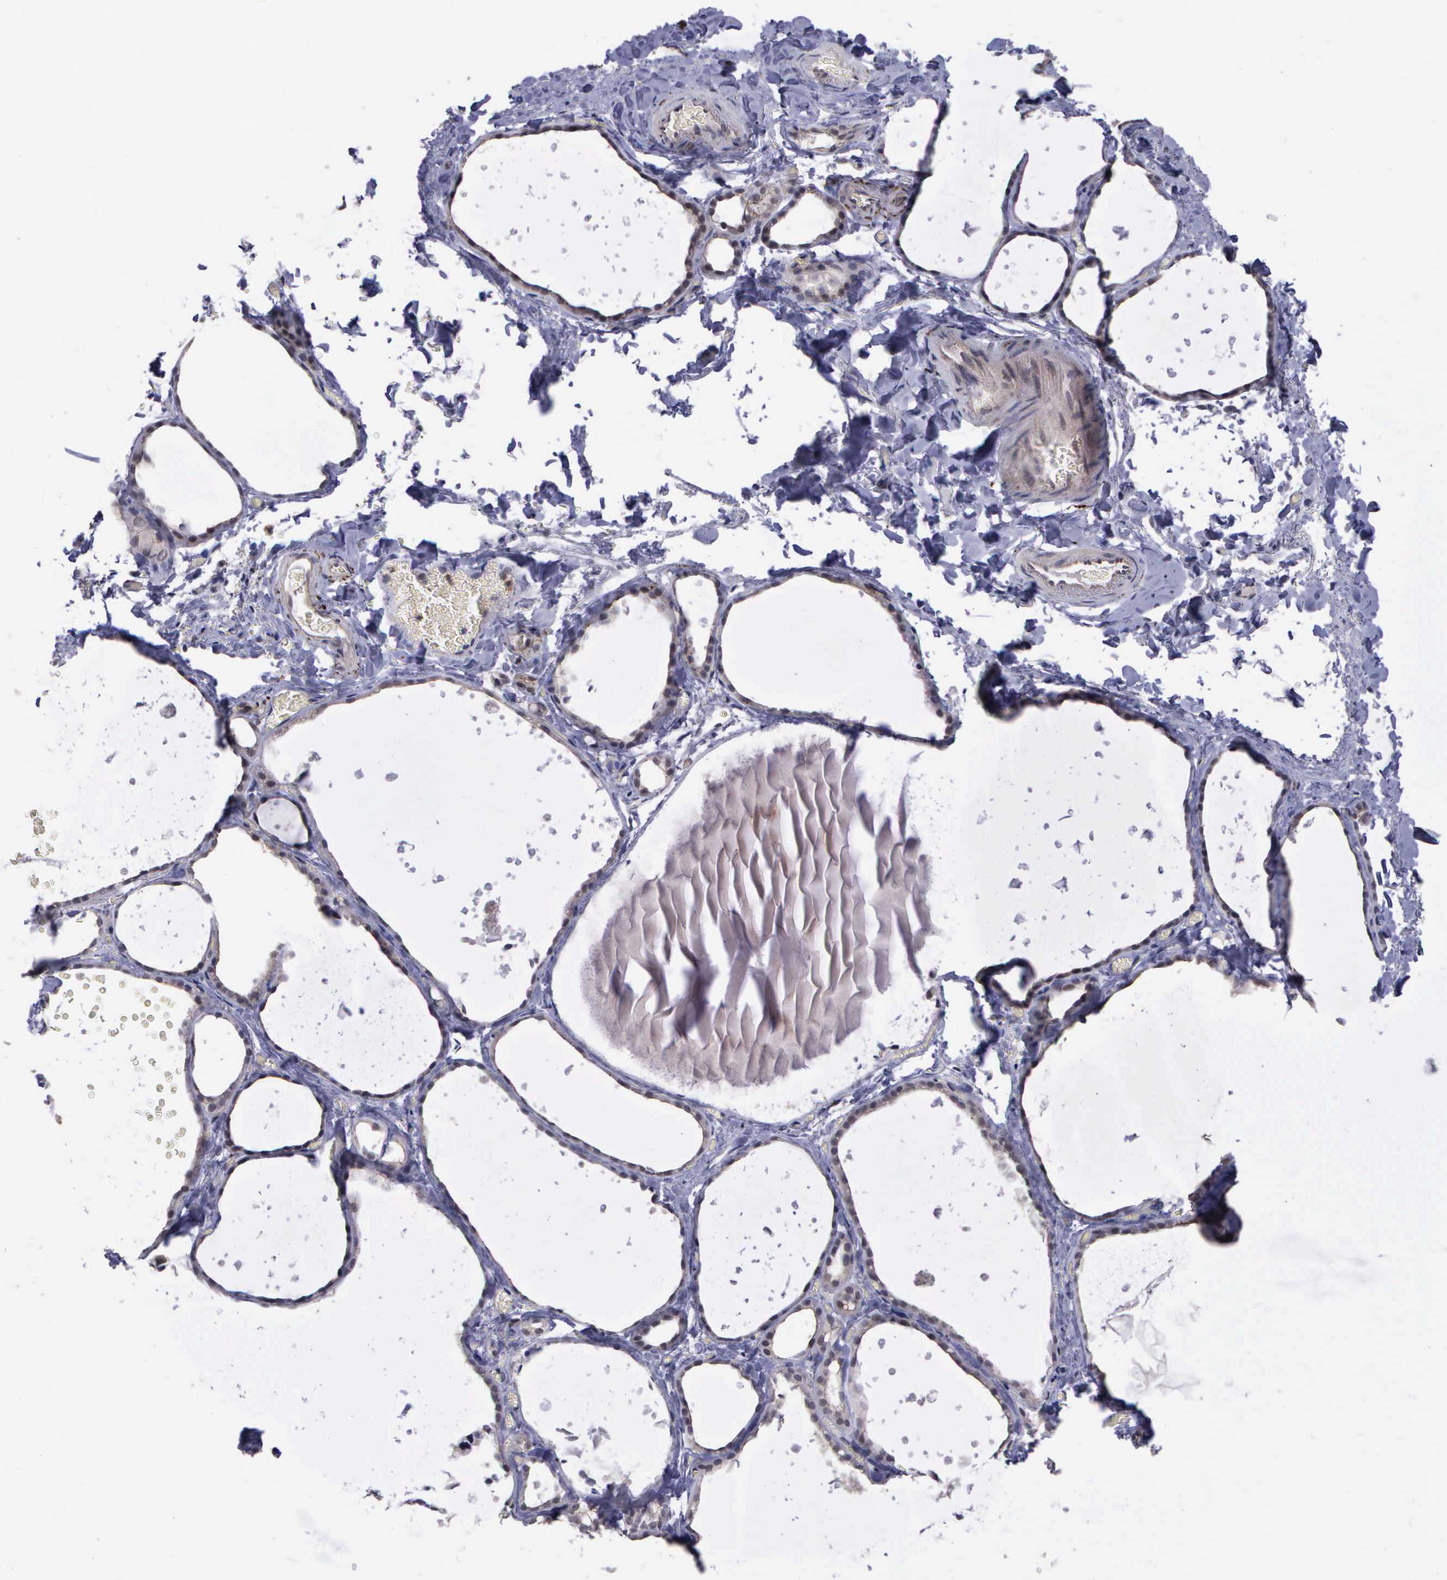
{"staining": {"intensity": "weak", "quantity": "25%-75%", "location": "nuclear"}, "tissue": "thyroid gland", "cell_type": "Glandular cells", "image_type": "normal", "snomed": [{"axis": "morphology", "description": "Normal tissue, NOS"}, {"axis": "topography", "description": "Thyroid gland"}], "caption": "Protein expression by IHC exhibits weak nuclear expression in approximately 25%-75% of glandular cells in normal thyroid gland. (DAB (3,3'-diaminobenzidine) IHC with brightfield microscopy, high magnification).", "gene": "MAP3K9", "patient": {"sex": "male", "age": 76}}